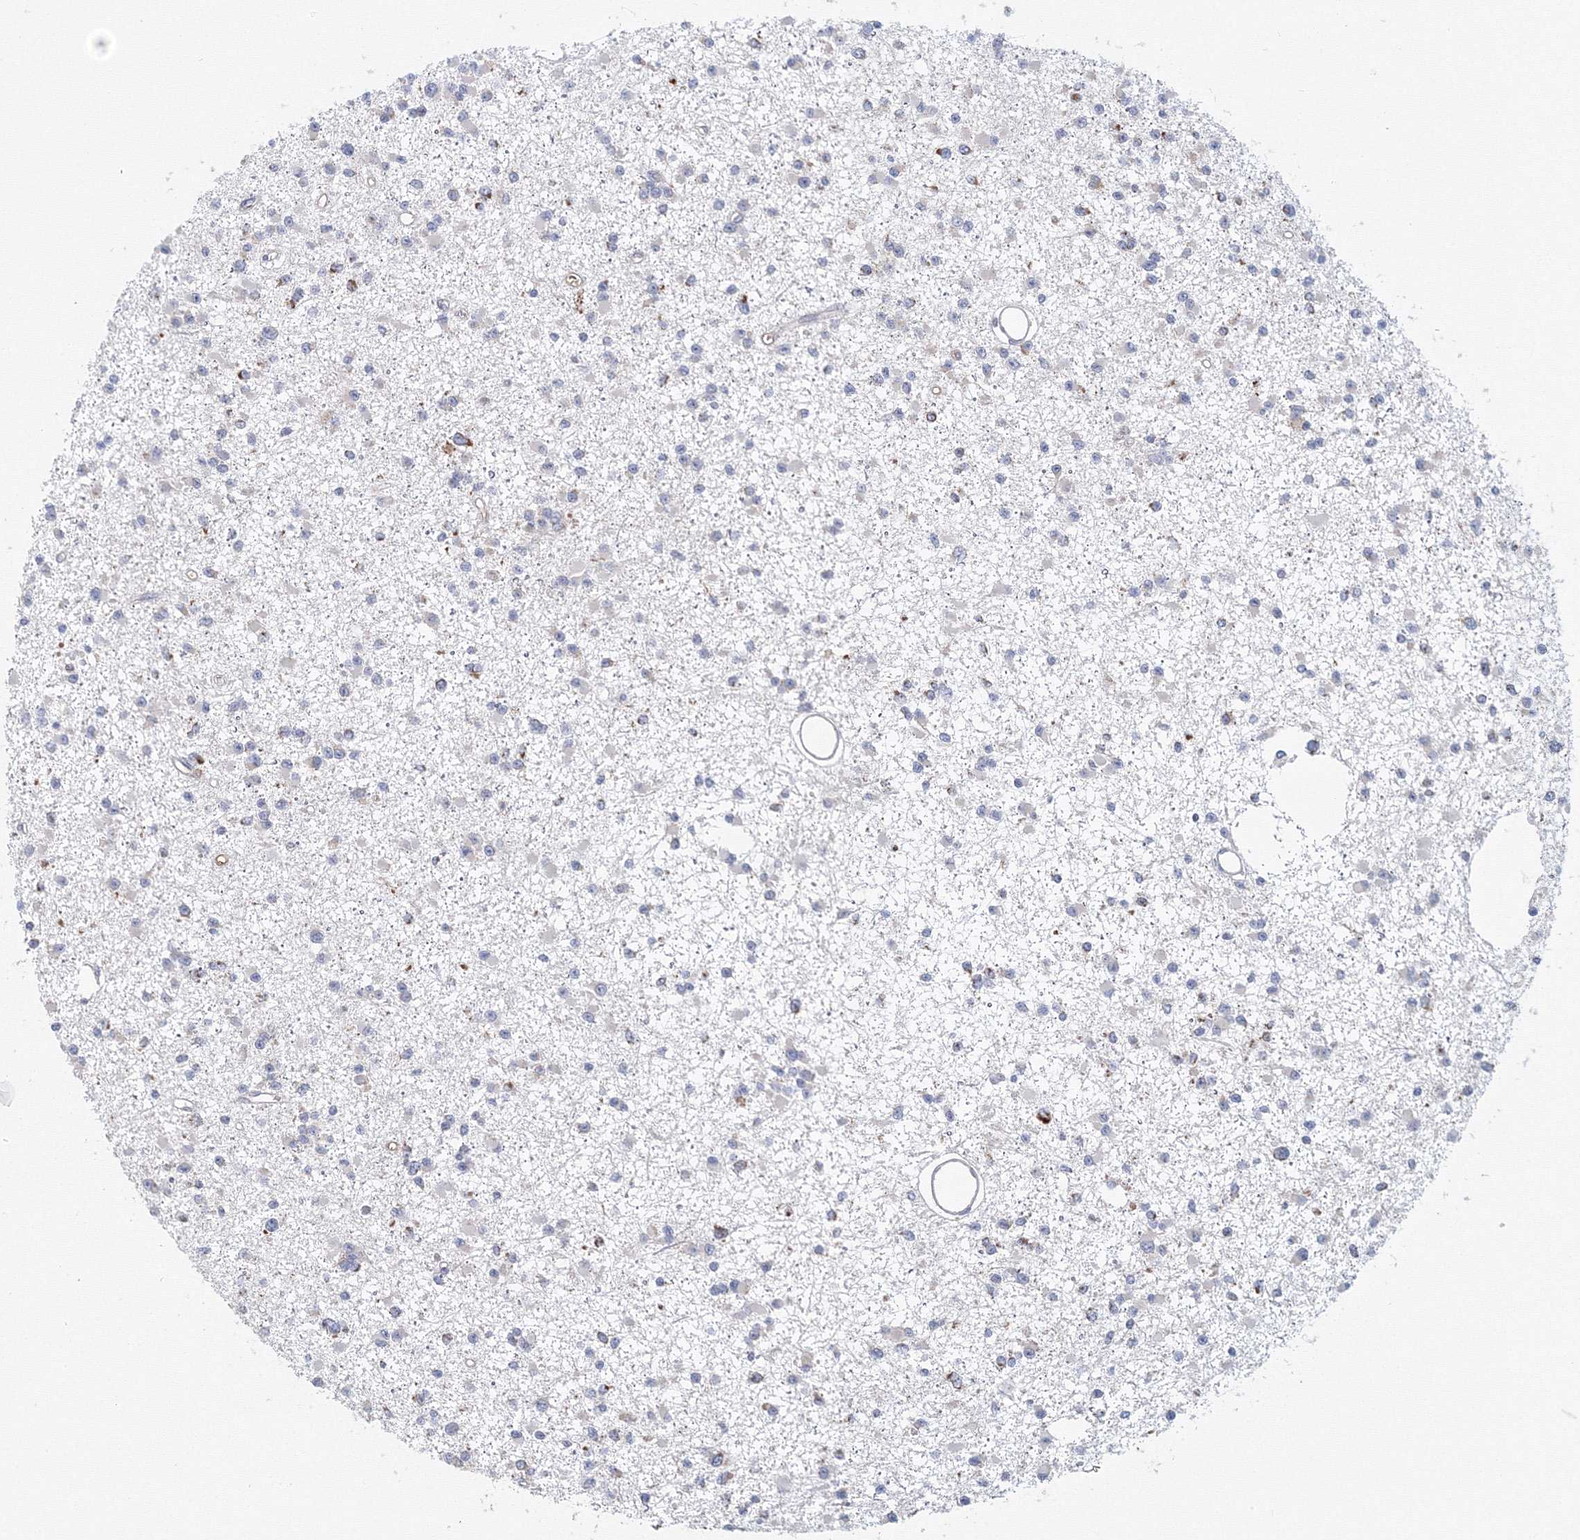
{"staining": {"intensity": "weak", "quantity": "<25%", "location": "cytoplasmic/membranous"}, "tissue": "glioma", "cell_type": "Tumor cells", "image_type": "cancer", "snomed": [{"axis": "morphology", "description": "Glioma, malignant, Low grade"}, {"axis": "topography", "description": "Brain"}], "caption": "Immunohistochemistry (IHC) micrograph of neoplastic tissue: human low-grade glioma (malignant) stained with DAB demonstrates no significant protein positivity in tumor cells.", "gene": "GRPEL1", "patient": {"sex": "female", "age": 22}}